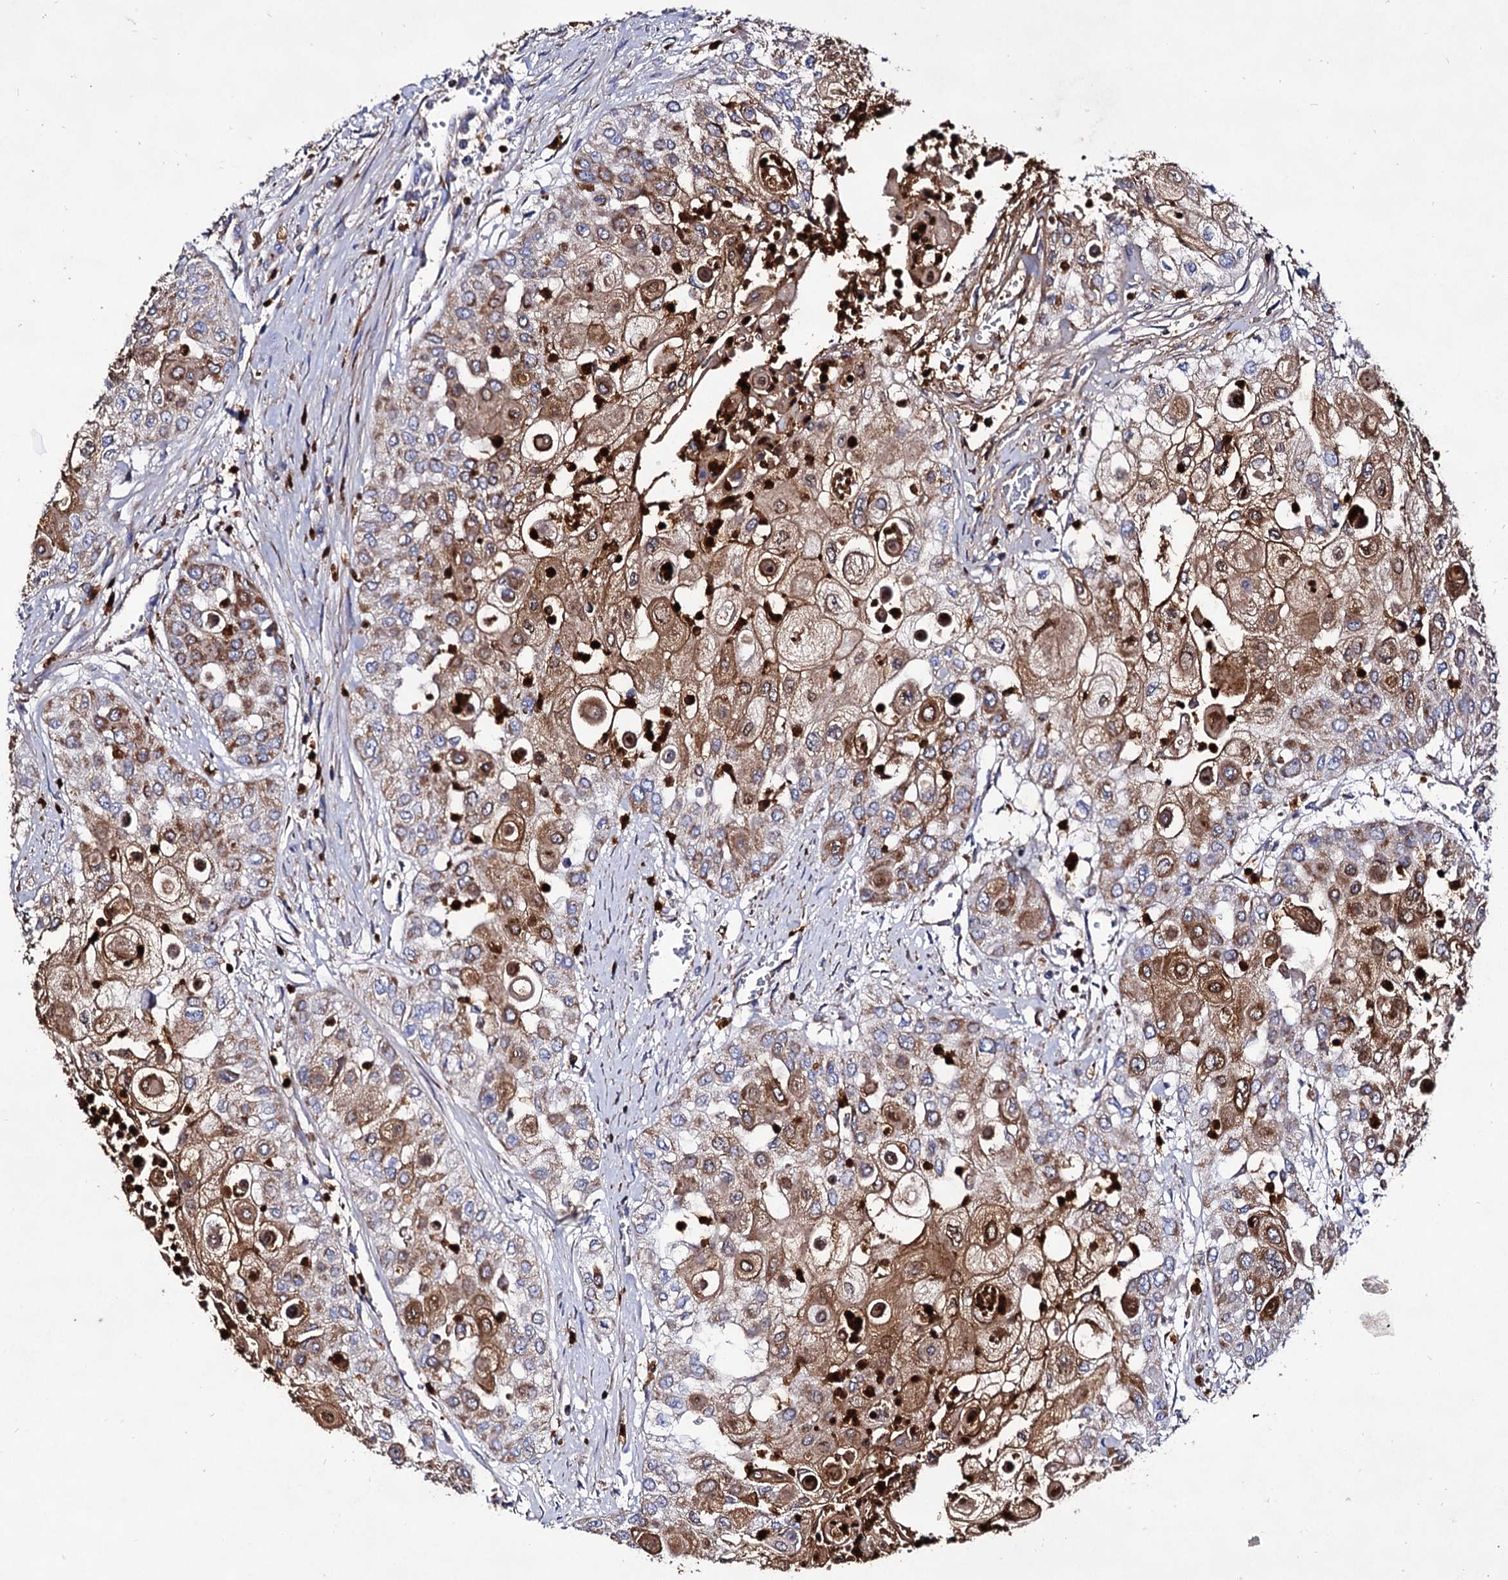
{"staining": {"intensity": "moderate", "quantity": ">75%", "location": "cytoplasmic/membranous"}, "tissue": "urothelial cancer", "cell_type": "Tumor cells", "image_type": "cancer", "snomed": [{"axis": "morphology", "description": "Urothelial carcinoma, High grade"}, {"axis": "topography", "description": "Urinary bladder"}], "caption": "This is an image of immunohistochemistry (IHC) staining of urothelial carcinoma (high-grade), which shows moderate positivity in the cytoplasmic/membranous of tumor cells.", "gene": "ACAD9", "patient": {"sex": "female", "age": 79}}